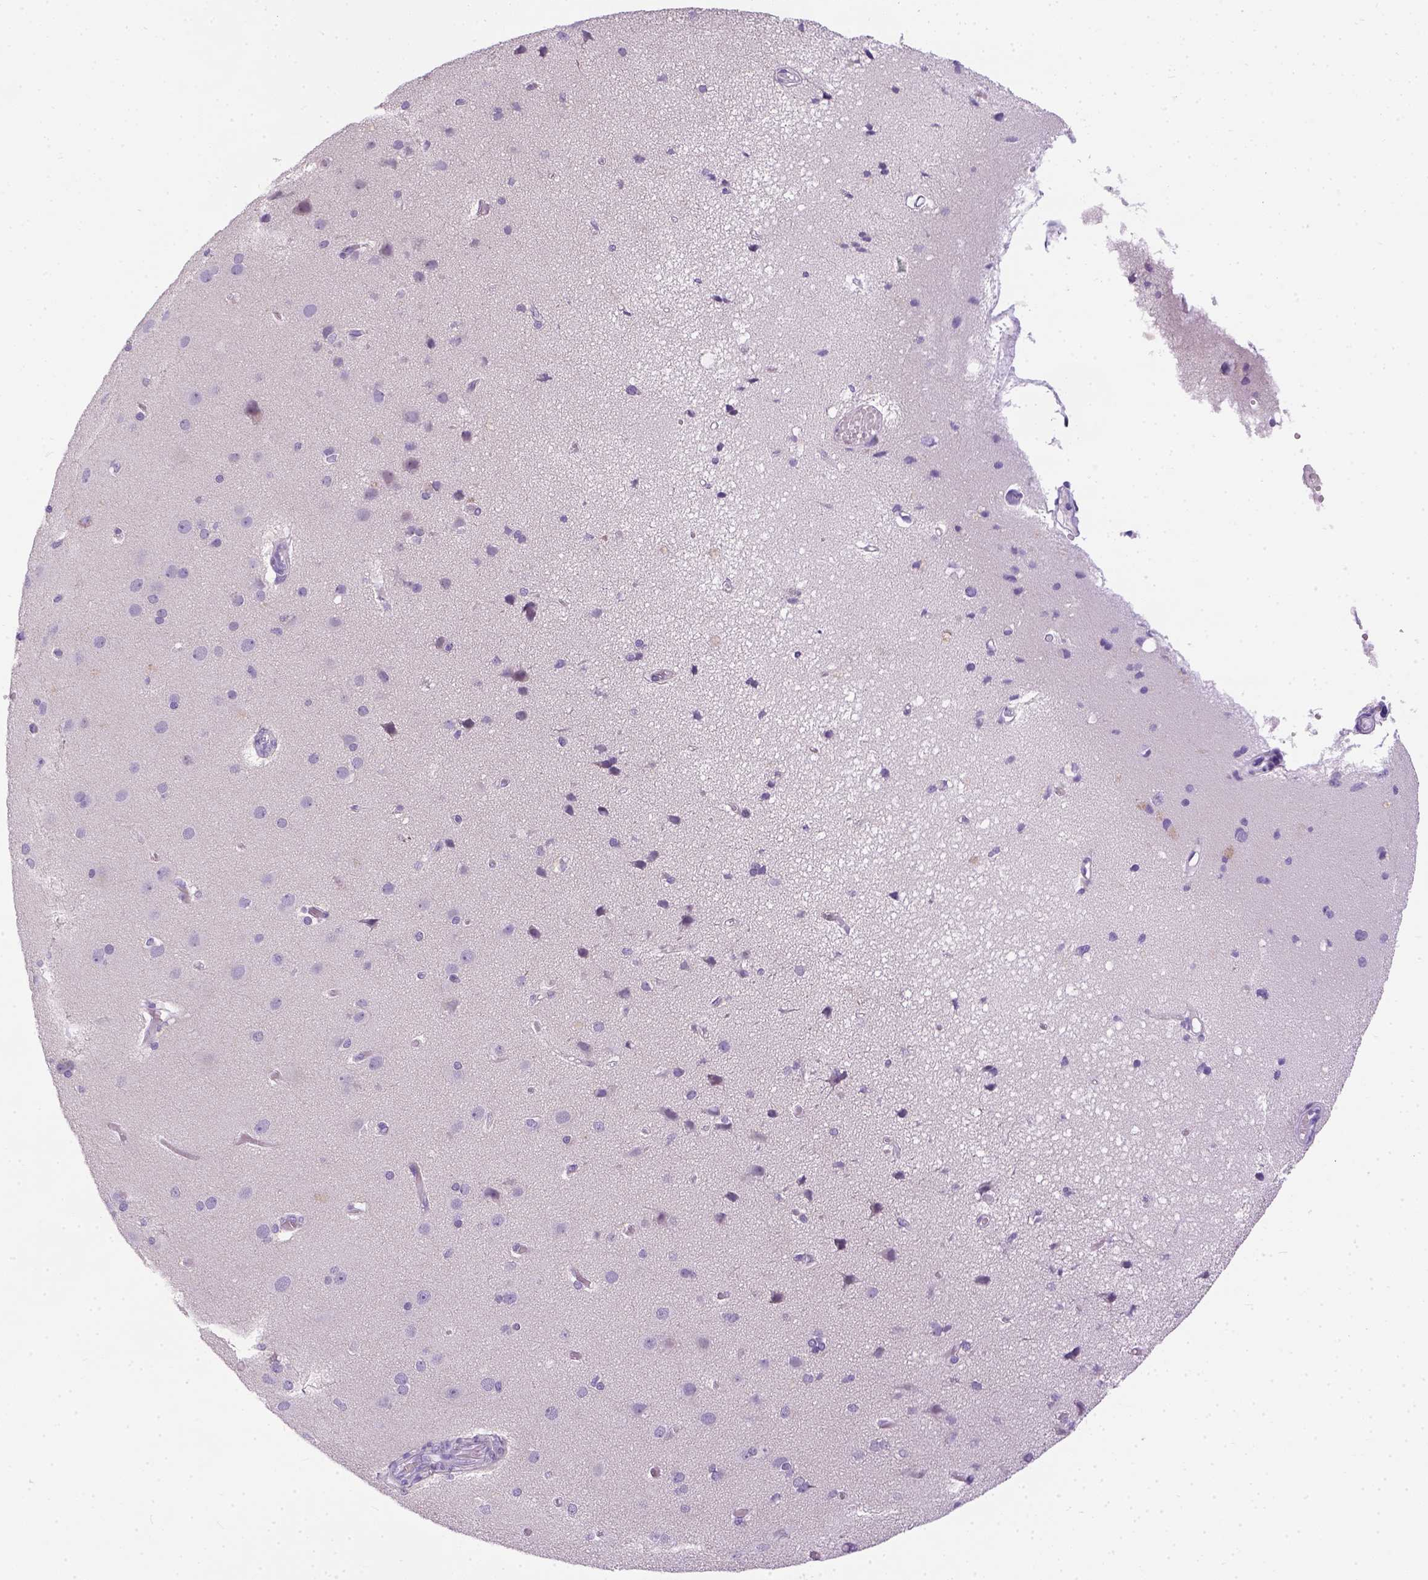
{"staining": {"intensity": "negative", "quantity": "none", "location": "none"}, "tissue": "cerebral cortex", "cell_type": "Endothelial cells", "image_type": "normal", "snomed": [{"axis": "morphology", "description": "Normal tissue, NOS"}, {"axis": "morphology", "description": "Glioma, malignant, High grade"}, {"axis": "topography", "description": "Cerebral cortex"}], "caption": "This is a micrograph of immunohistochemistry staining of benign cerebral cortex, which shows no expression in endothelial cells. The staining is performed using DAB (3,3'-diaminobenzidine) brown chromogen with nuclei counter-stained in using hematoxylin.", "gene": "FAM184B", "patient": {"sex": "male", "age": 71}}